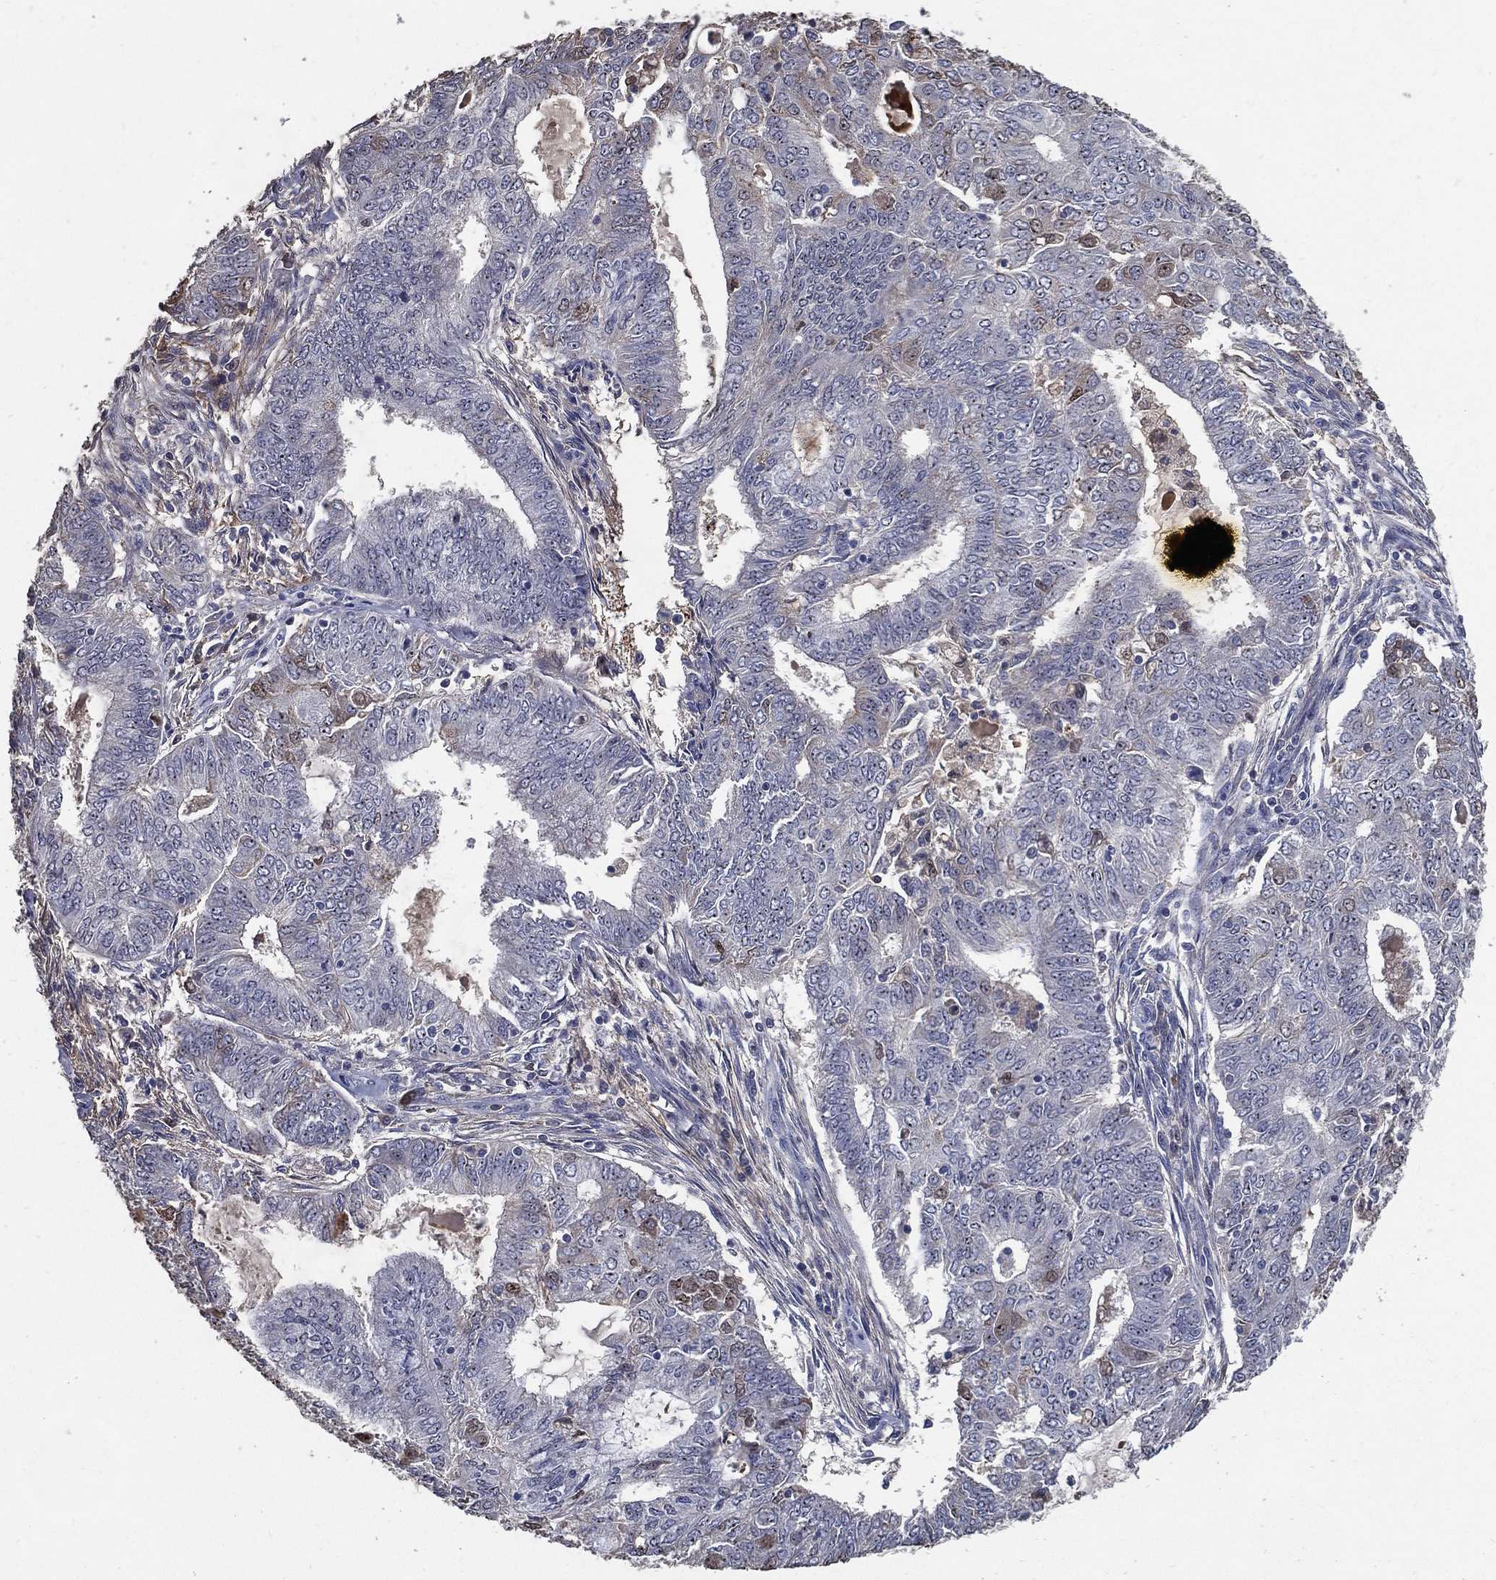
{"staining": {"intensity": "negative", "quantity": "none", "location": "none"}, "tissue": "endometrial cancer", "cell_type": "Tumor cells", "image_type": "cancer", "snomed": [{"axis": "morphology", "description": "Adenocarcinoma, NOS"}, {"axis": "topography", "description": "Endometrium"}], "caption": "A high-resolution micrograph shows IHC staining of endometrial cancer (adenocarcinoma), which shows no significant staining in tumor cells.", "gene": "EFNA1", "patient": {"sex": "female", "age": 62}}